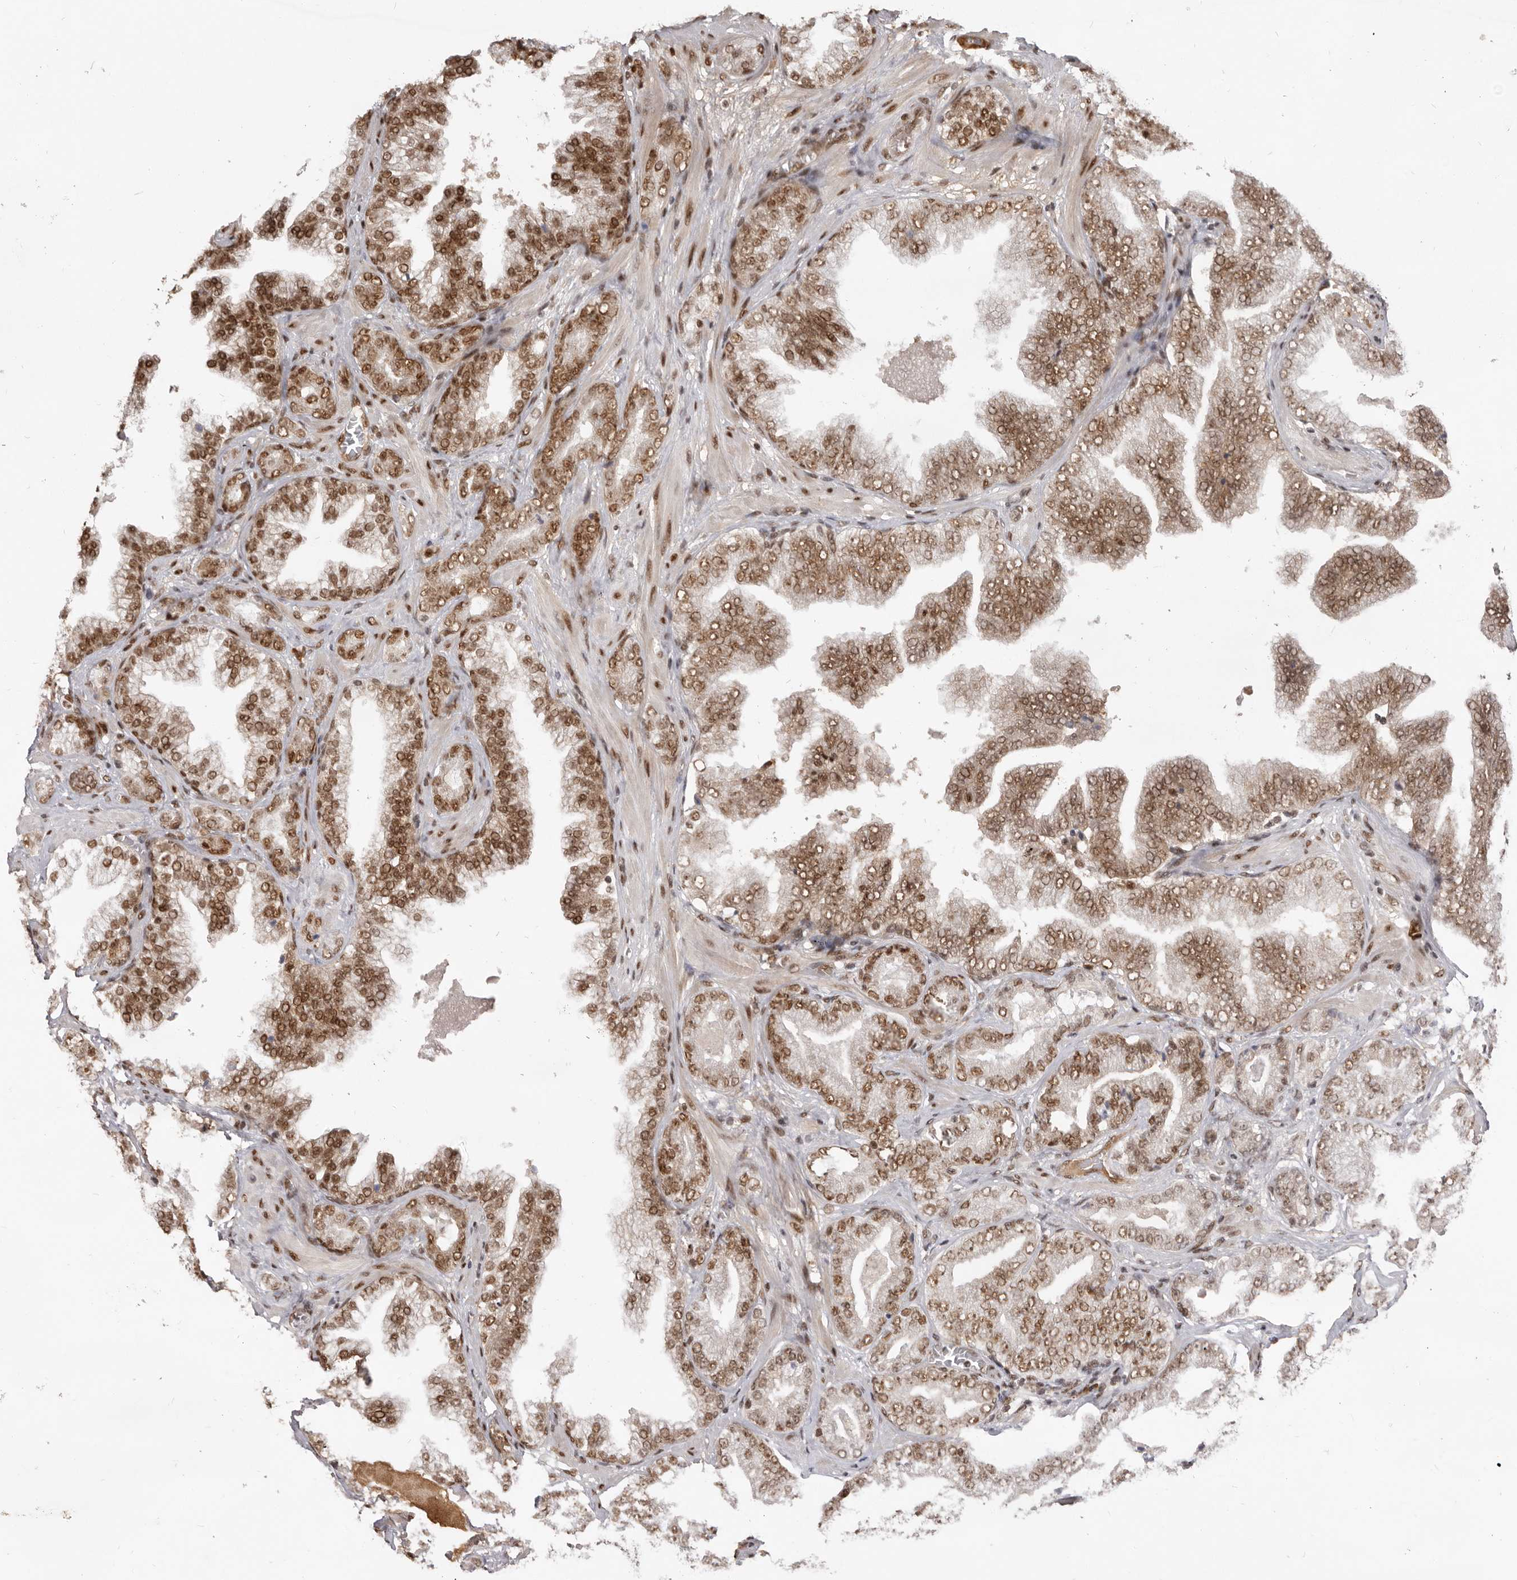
{"staining": {"intensity": "moderate", "quantity": ">75%", "location": "nuclear"}, "tissue": "prostate cancer", "cell_type": "Tumor cells", "image_type": "cancer", "snomed": [{"axis": "morphology", "description": "Adenocarcinoma, High grade"}, {"axis": "topography", "description": "Prostate"}], "caption": "Prostate cancer tissue reveals moderate nuclear staining in approximately >75% of tumor cells", "gene": "CHTOP", "patient": {"sex": "male", "age": 58}}